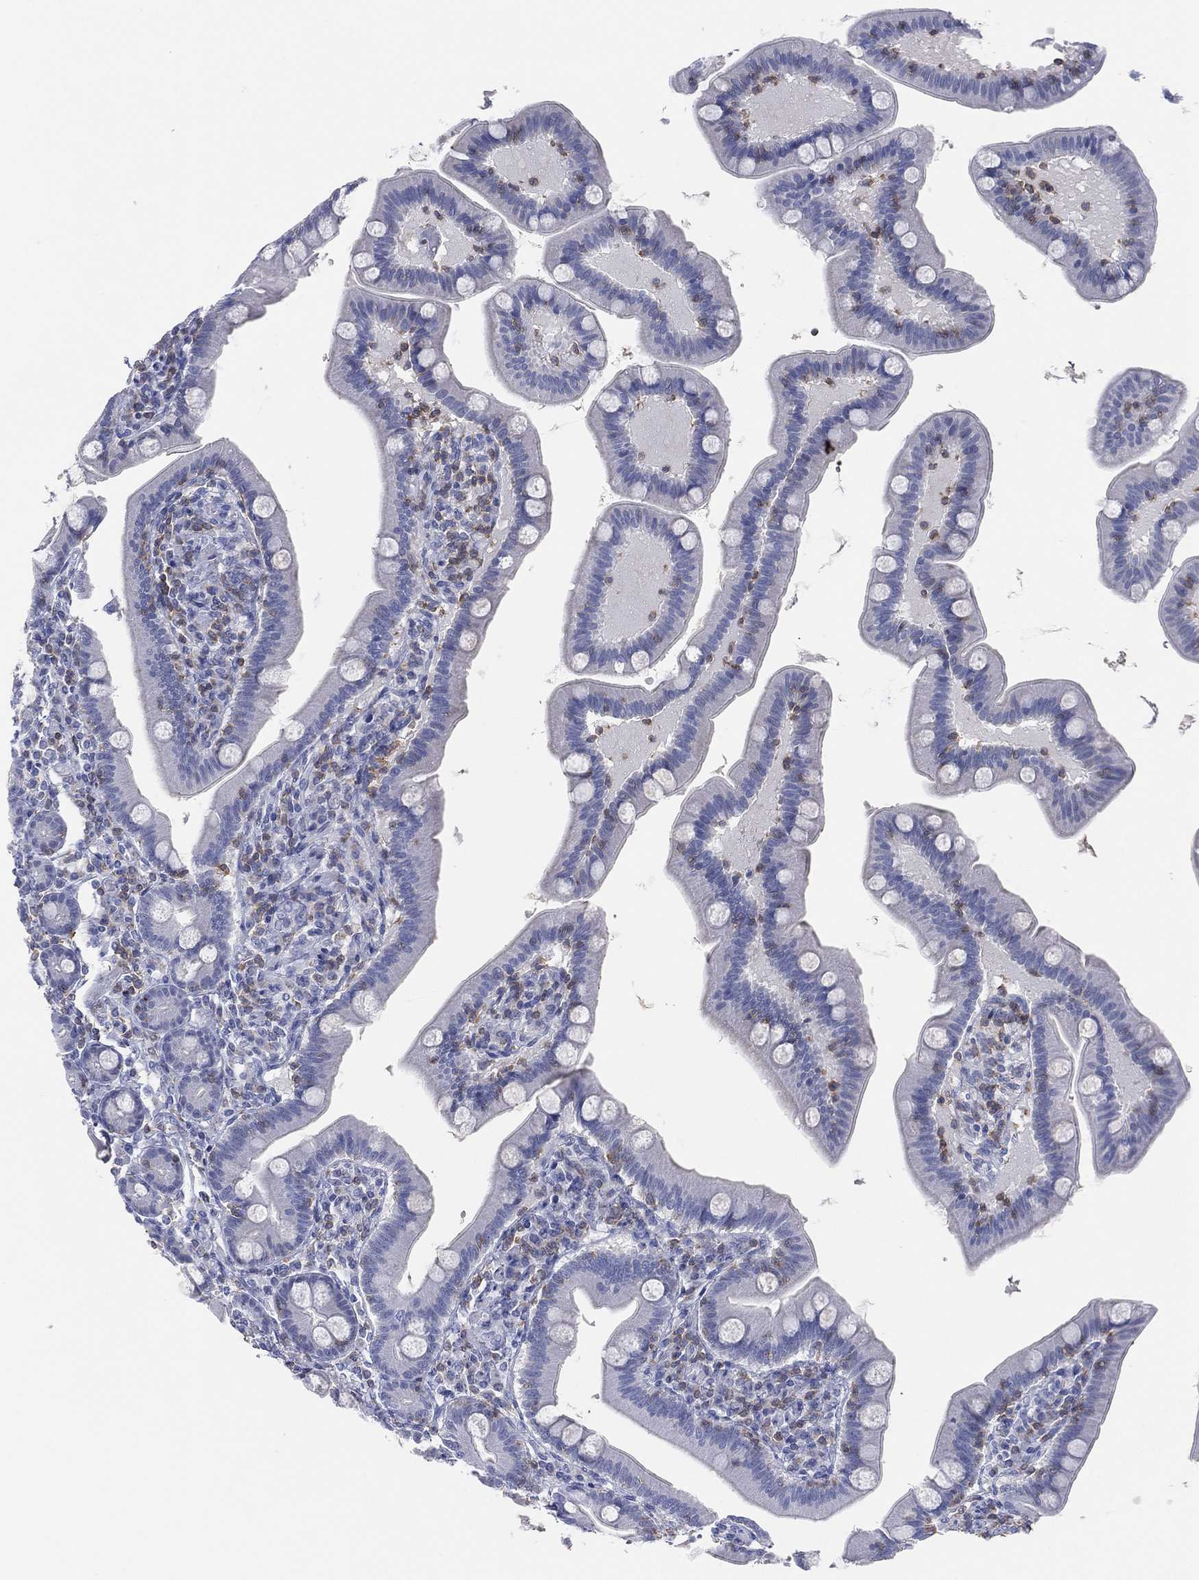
{"staining": {"intensity": "negative", "quantity": "none", "location": "none"}, "tissue": "small intestine", "cell_type": "Glandular cells", "image_type": "normal", "snomed": [{"axis": "morphology", "description": "Normal tissue, NOS"}, {"axis": "topography", "description": "Small intestine"}], "caption": "Immunohistochemical staining of unremarkable small intestine exhibits no significant positivity in glandular cells. The staining is performed using DAB (3,3'-diaminobenzidine) brown chromogen with nuclei counter-stained in using hematoxylin.", "gene": "SEPTIN1", "patient": {"sex": "male", "age": 66}}